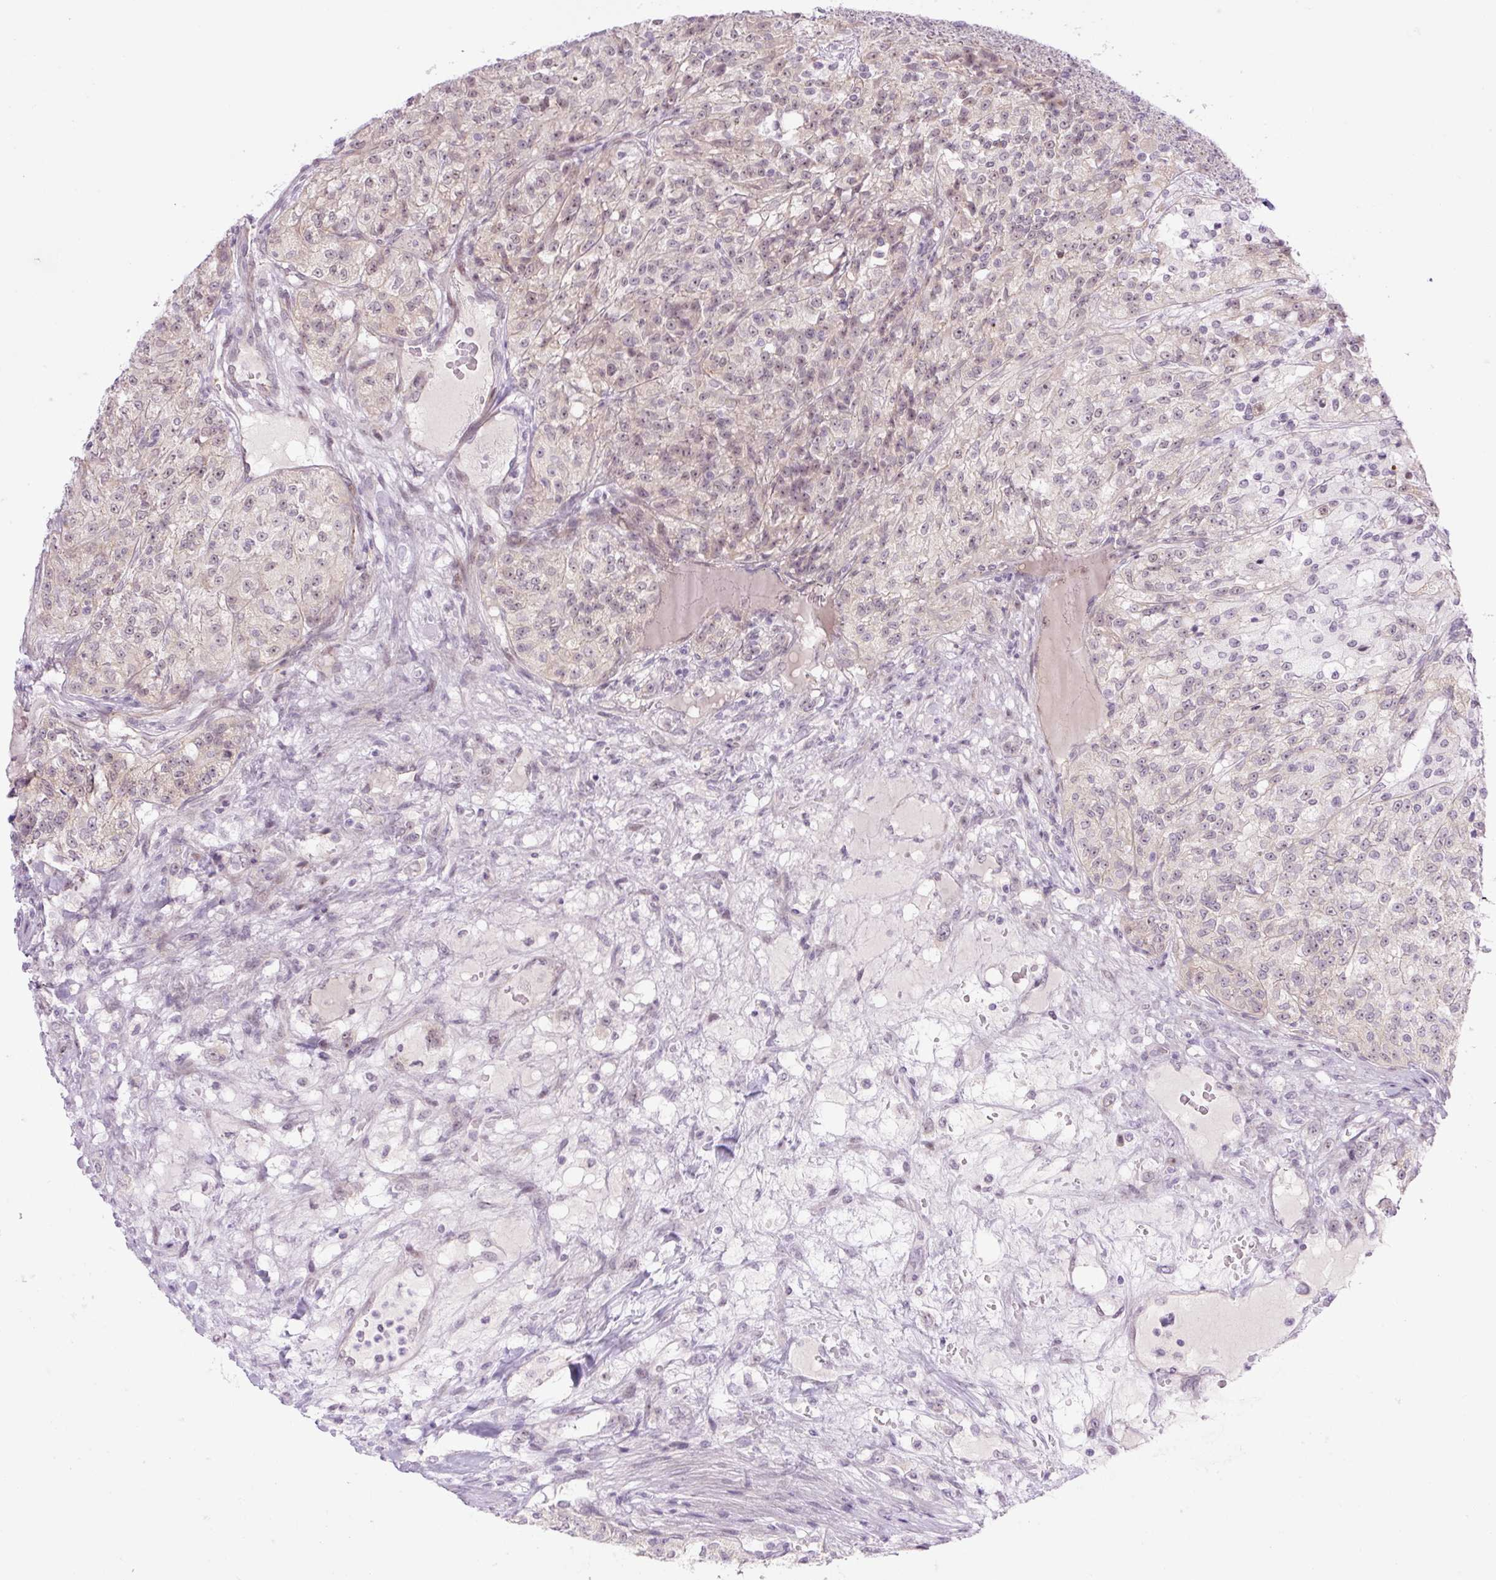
{"staining": {"intensity": "weak", "quantity": "25%-75%", "location": "nuclear"}, "tissue": "renal cancer", "cell_type": "Tumor cells", "image_type": "cancer", "snomed": [{"axis": "morphology", "description": "Adenocarcinoma, NOS"}, {"axis": "topography", "description": "Kidney"}], "caption": "This is a photomicrograph of immunohistochemistry staining of renal cancer (adenocarcinoma), which shows weak positivity in the nuclear of tumor cells.", "gene": "ICE1", "patient": {"sex": "female", "age": 63}}